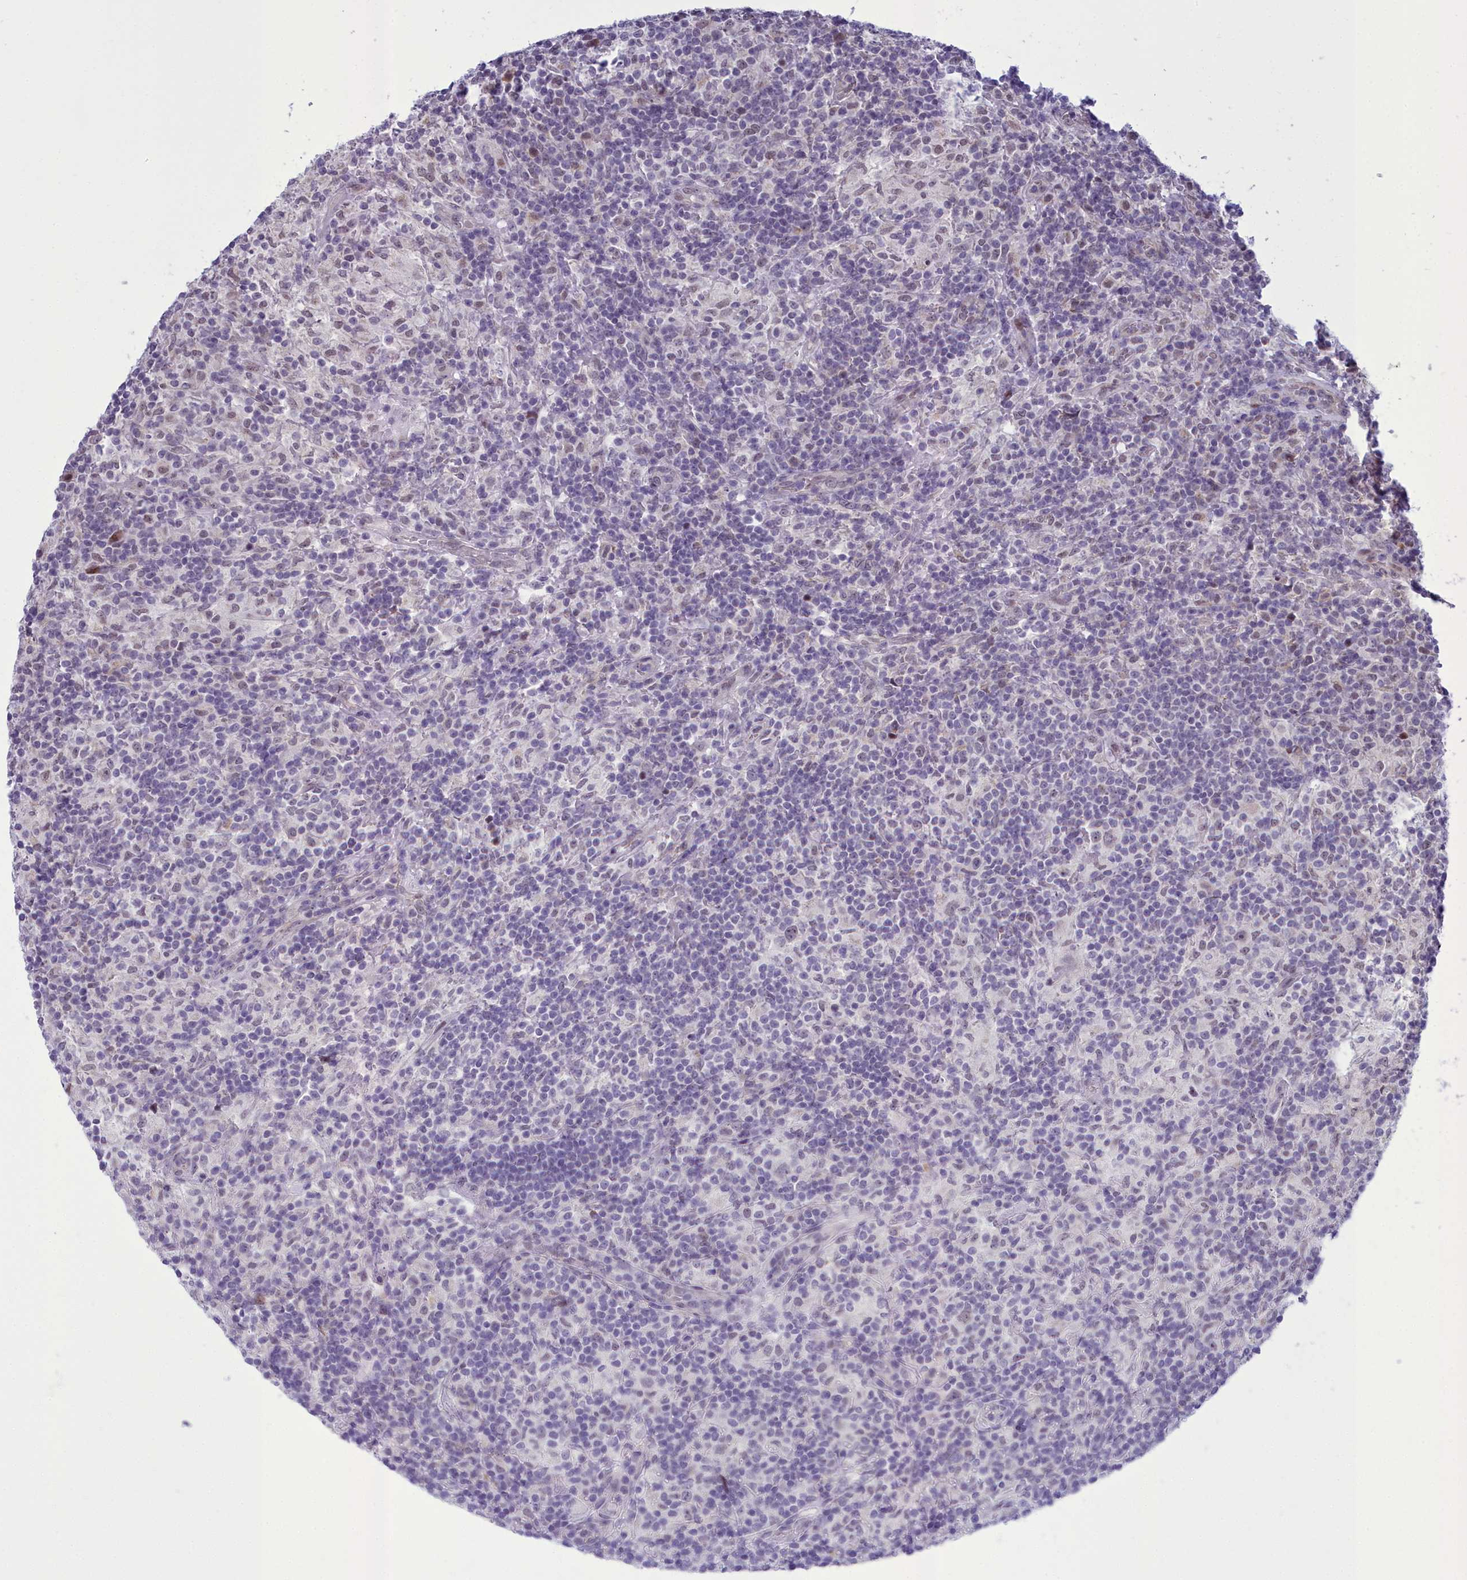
{"staining": {"intensity": "weak", "quantity": "25%-75%", "location": "nuclear"}, "tissue": "lymphoma", "cell_type": "Tumor cells", "image_type": "cancer", "snomed": [{"axis": "morphology", "description": "Hodgkin's disease, NOS"}, {"axis": "topography", "description": "Lymph node"}], "caption": "IHC histopathology image of neoplastic tissue: human lymphoma stained using immunohistochemistry shows low levels of weak protein expression localized specifically in the nuclear of tumor cells, appearing as a nuclear brown color.", "gene": "CEACAM19", "patient": {"sex": "male", "age": 70}}